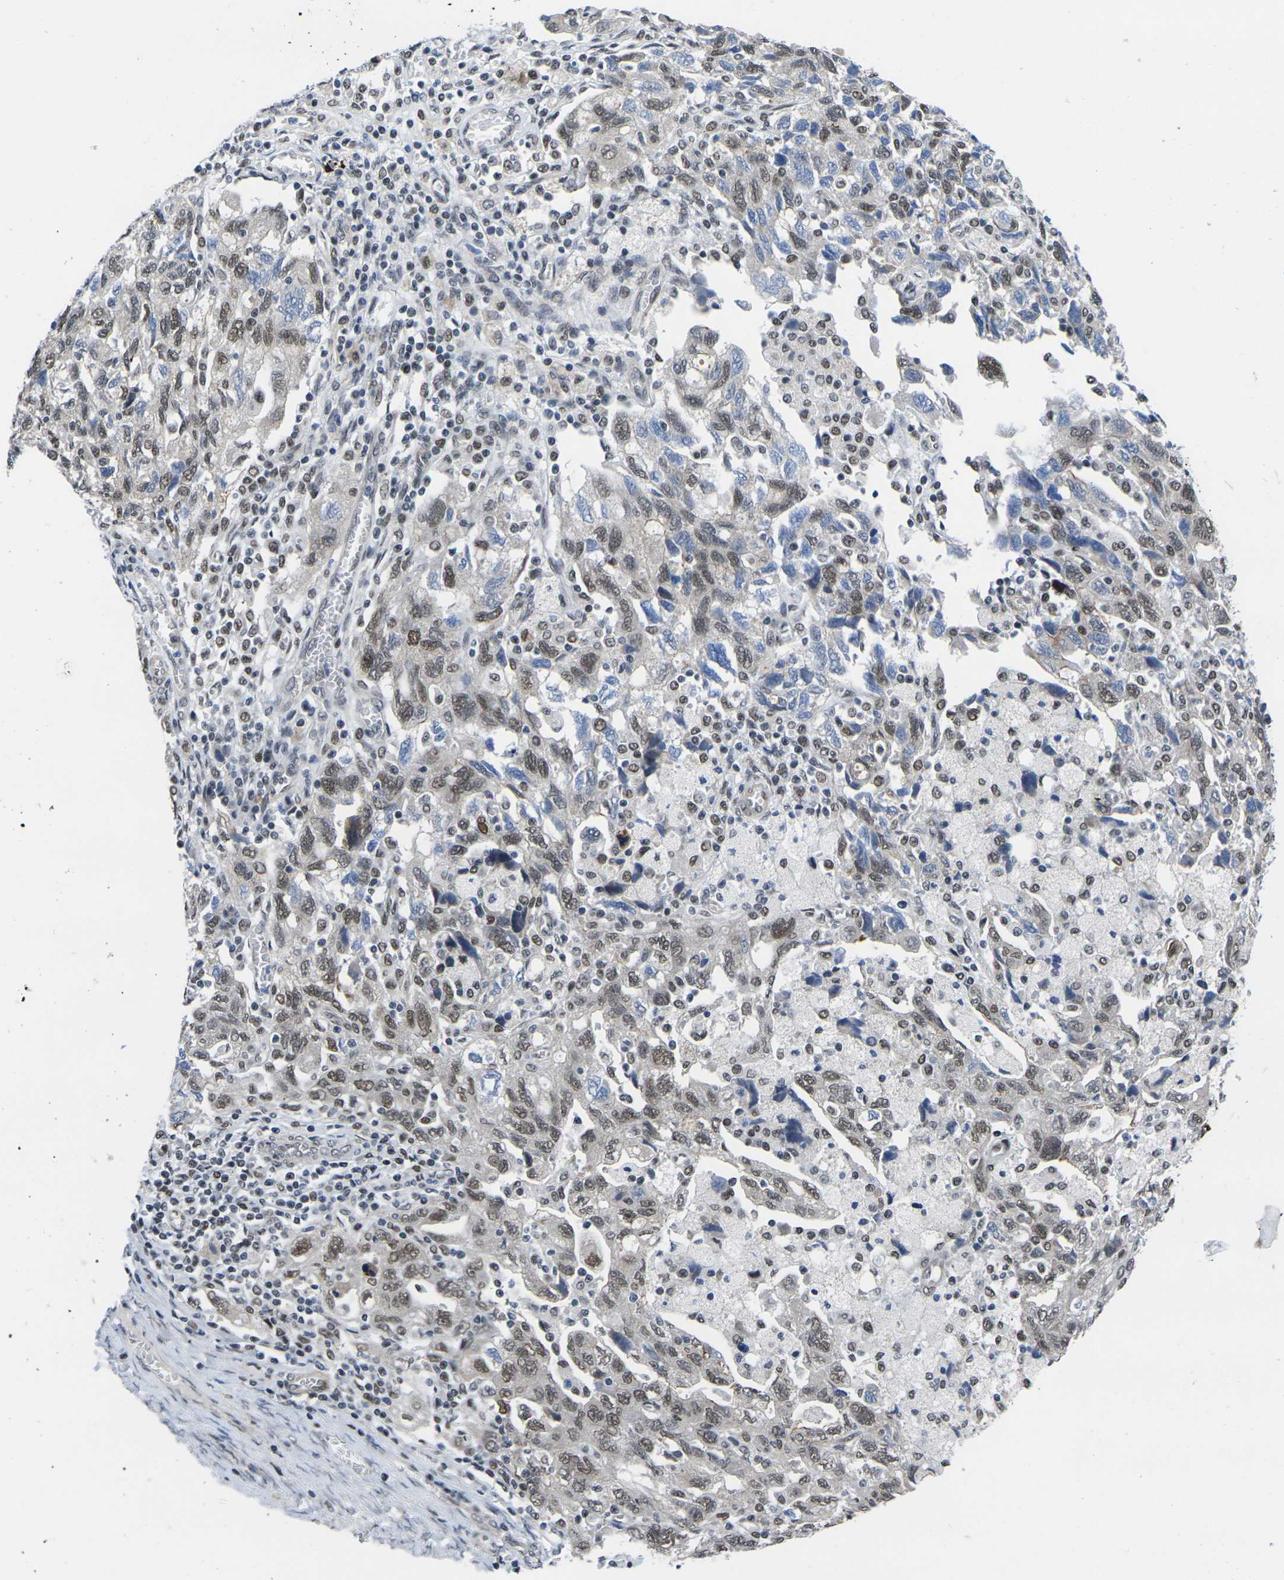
{"staining": {"intensity": "moderate", "quantity": "25%-75%", "location": "nuclear"}, "tissue": "ovarian cancer", "cell_type": "Tumor cells", "image_type": "cancer", "snomed": [{"axis": "morphology", "description": "Carcinoma, NOS"}, {"axis": "morphology", "description": "Cystadenocarcinoma, serous, NOS"}, {"axis": "topography", "description": "Ovary"}], "caption": "Protein staining of serous cystadenocarcinoma (ovarian) tissue exhibits moderate nuclear staining in approximately 25%-75% of tumor cells.", "gene": "RBM7", "patient": {"sex": "female", "age": 69}}